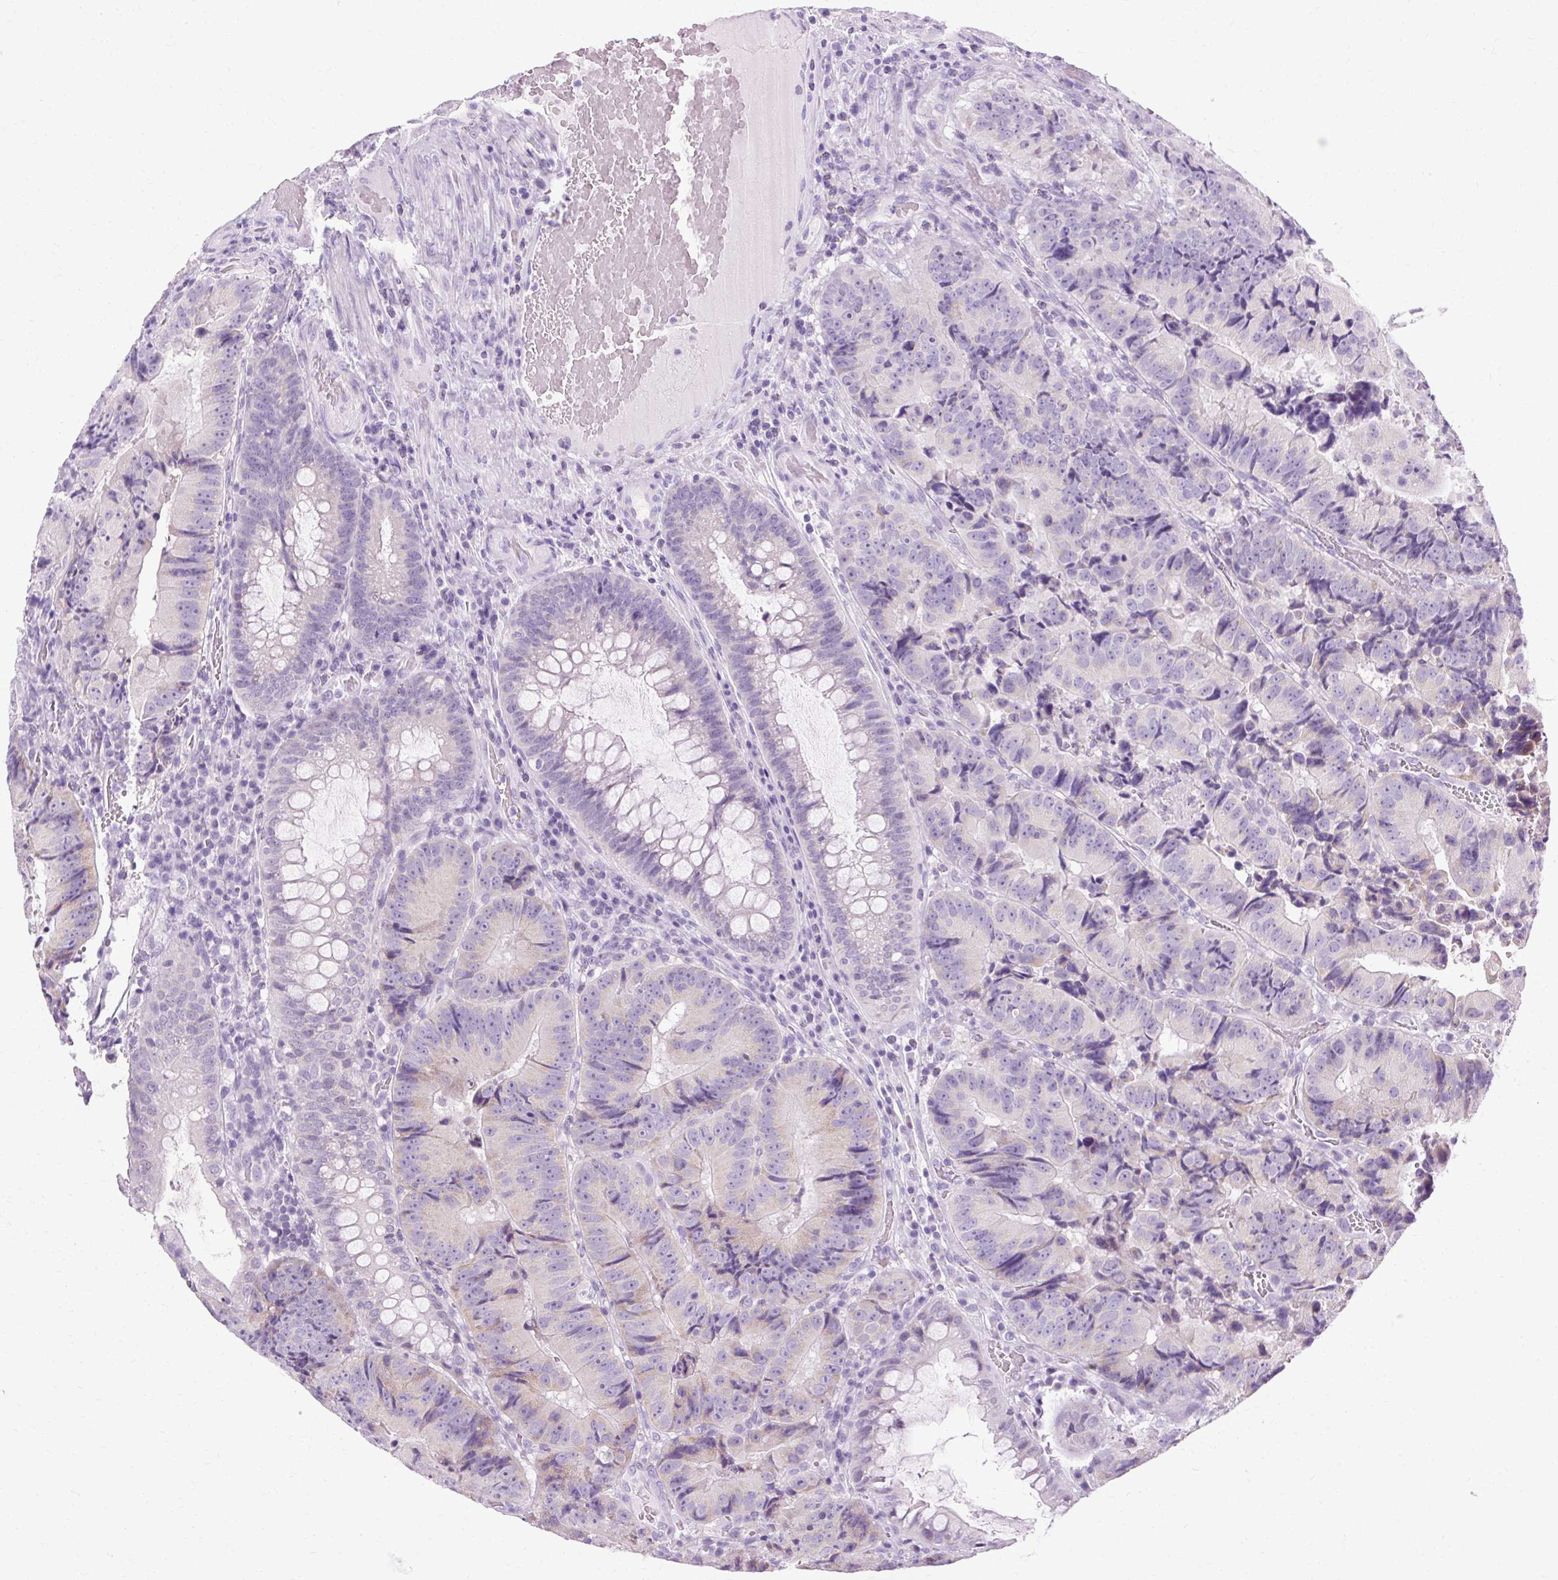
{"staining": {"intensity": "weak", "quantity": "<25%", "location": "cytoplasmic/membranous"}, "tissue": "colorectal cancer", "cell_type": "Tumor cells", "image_type": "cancer", "snomed": [{"axis": "morphology", "description": "Adenocarcinoma, NOS"}, {"axis": "topography", "description": "Colon"}], "caption": "Immunohistochemistry of adenocarcinoma (colorectal) displays no expression in tumor cells.", "gene": "B3GNT4", "patient": {"sex": "female", "age": 86}}